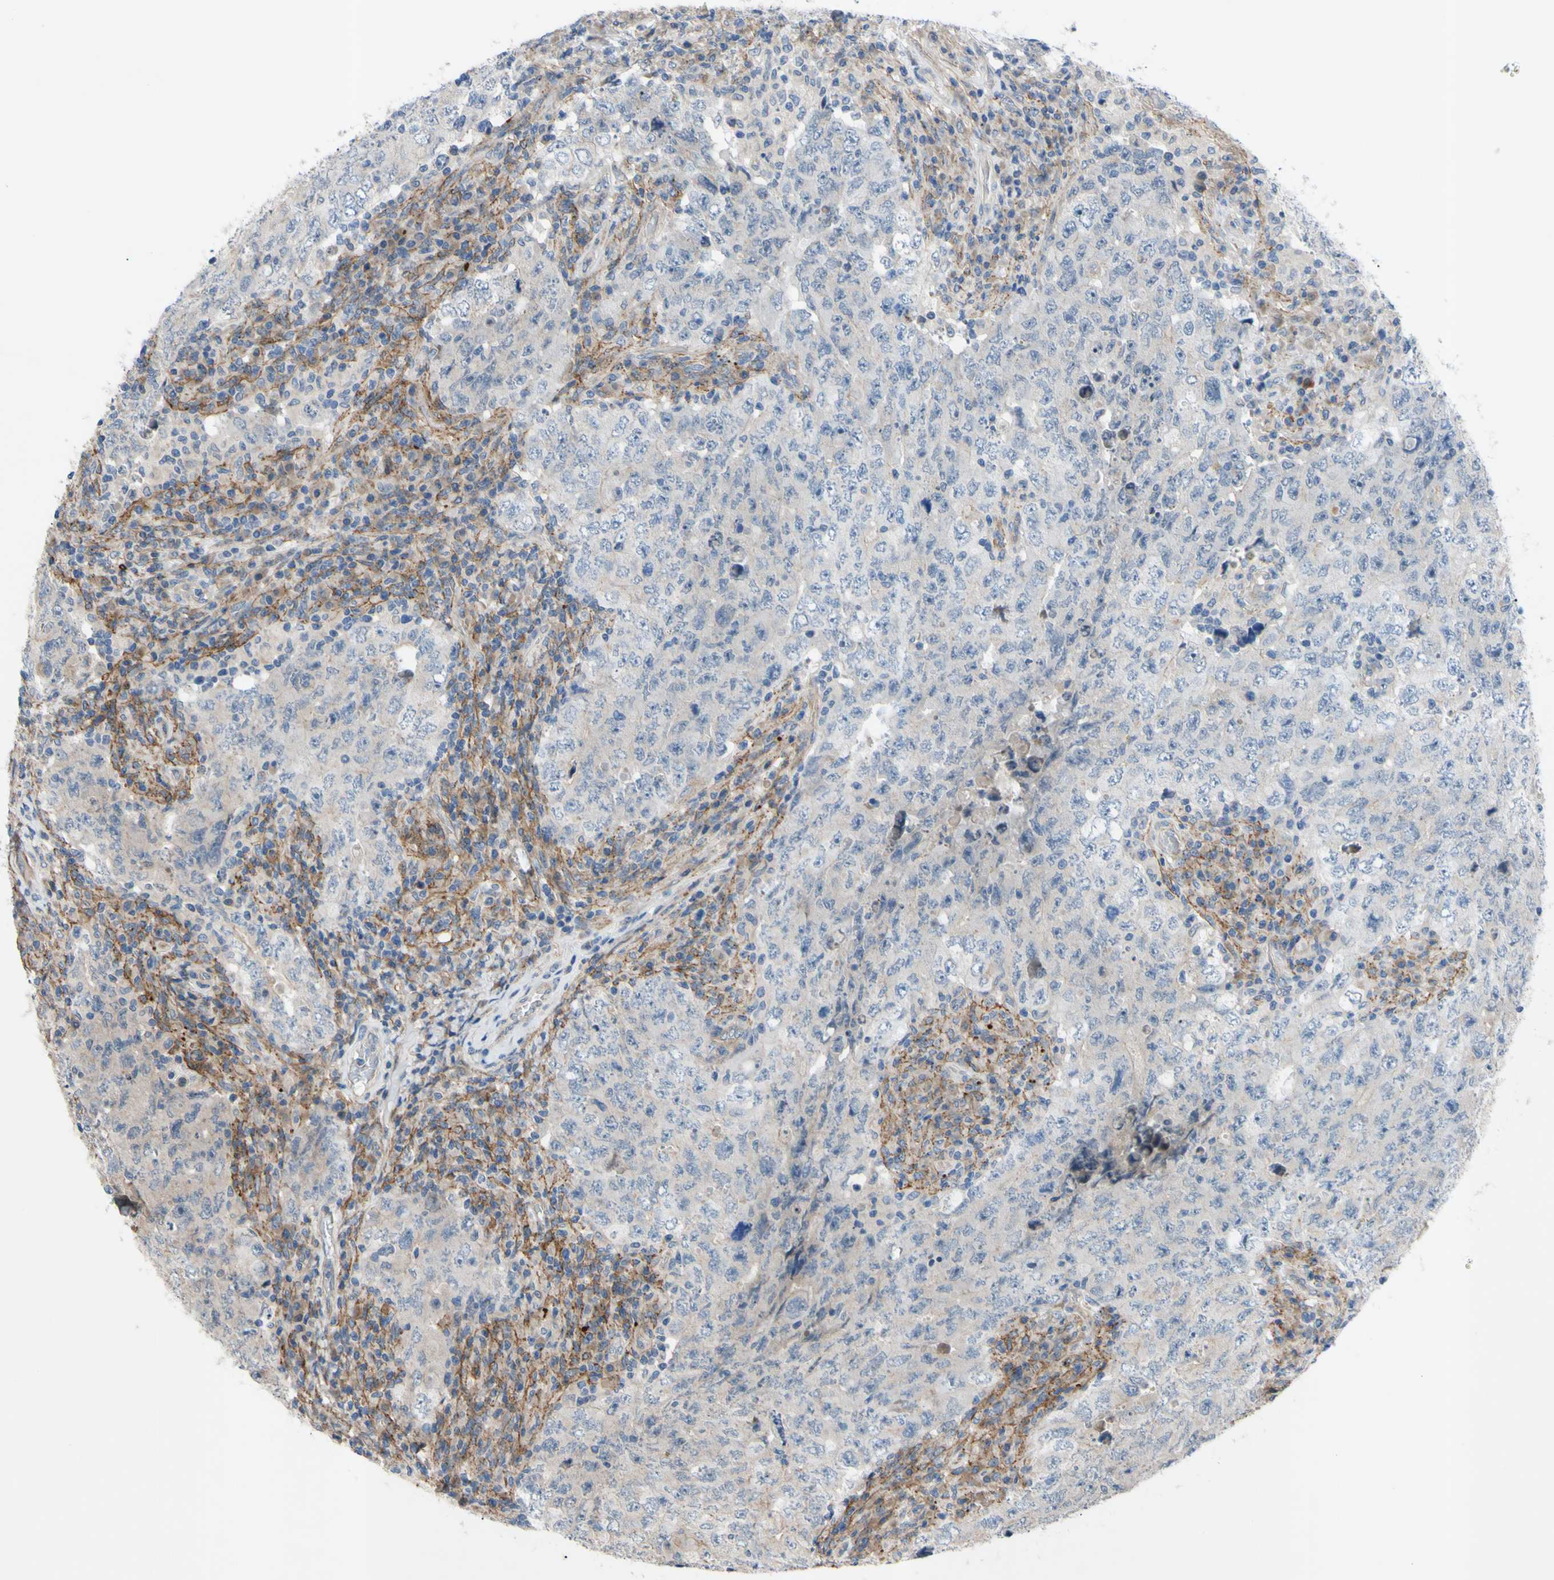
{"staining": {"intensity": "negative", "quantity": "none", "location": "none"}, "tissue": "testis cancer", "cell_type": "Tumor cells", "image_type": "cancer", "snomed": [{"axis": "morphology", "description": "Carcinoma, Embryonal, NOS"}, {"axis": "topography", "description": "Testis"}], "caption": "High power microscopy micrograph of an immunohistochemistry (IHC) image of embryonal carcinoma (testis), revealing no significant positivity in tumor cells.", "gene": "SVIL", "patient": {"sex": "male", "age": 26}}